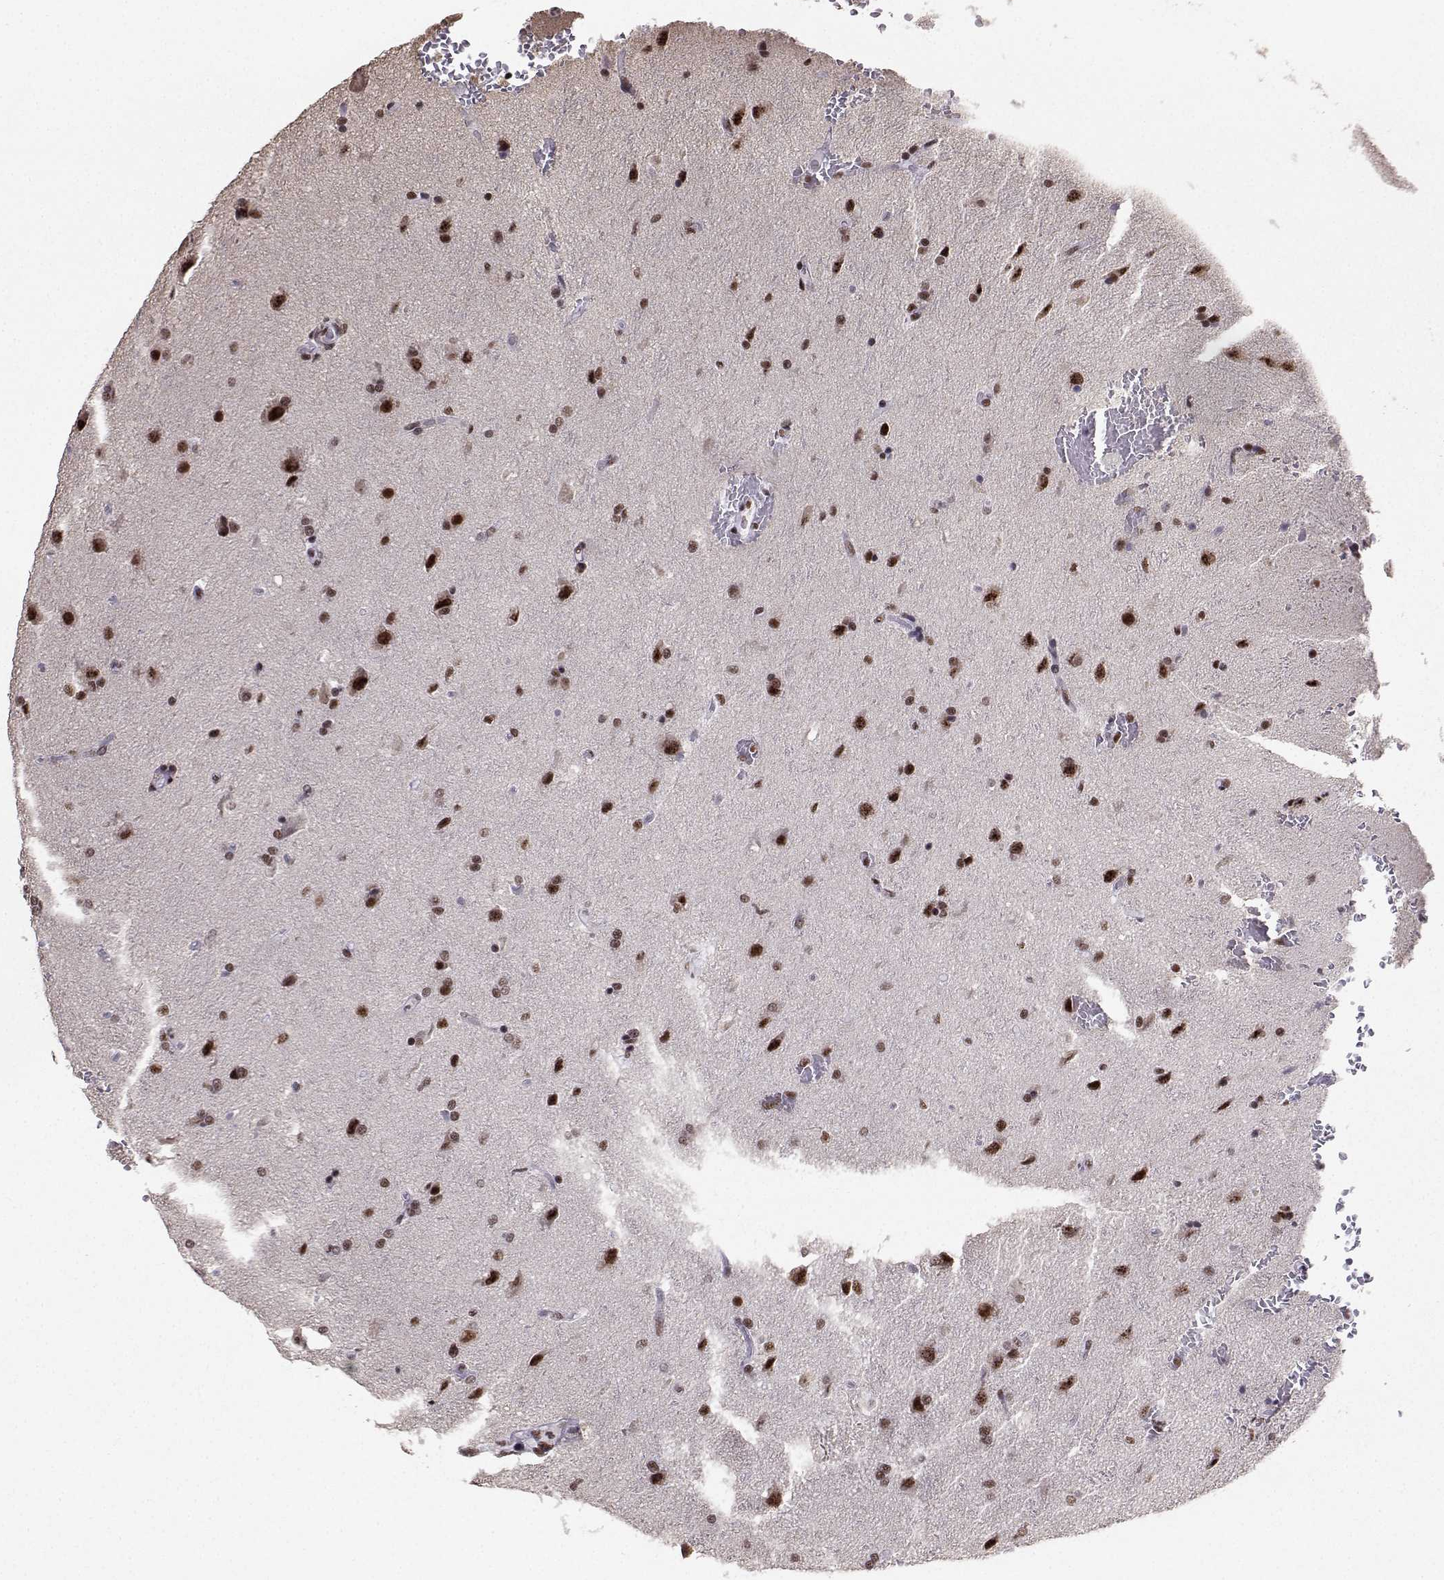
{"staining": {"intensity": "strong", "quantity": "25%-75%", "location": "nuclear"}, "tissue": "glioma", "cell_type": "Tumor cells", "image_type": "cancer", "snomed": [{"axis": "morphology", "description": "Glioma, malignant, High grade"}, {"axis": "topography", "description": "Brain"}], "caption": "Immunohistochemical staining of human glioma demonstrates high levels of strong nuclear staining in about 25%-75% of tumor cells.", "gene": "SNRPB2", "patient": {"sex": "male", "age": 68}}